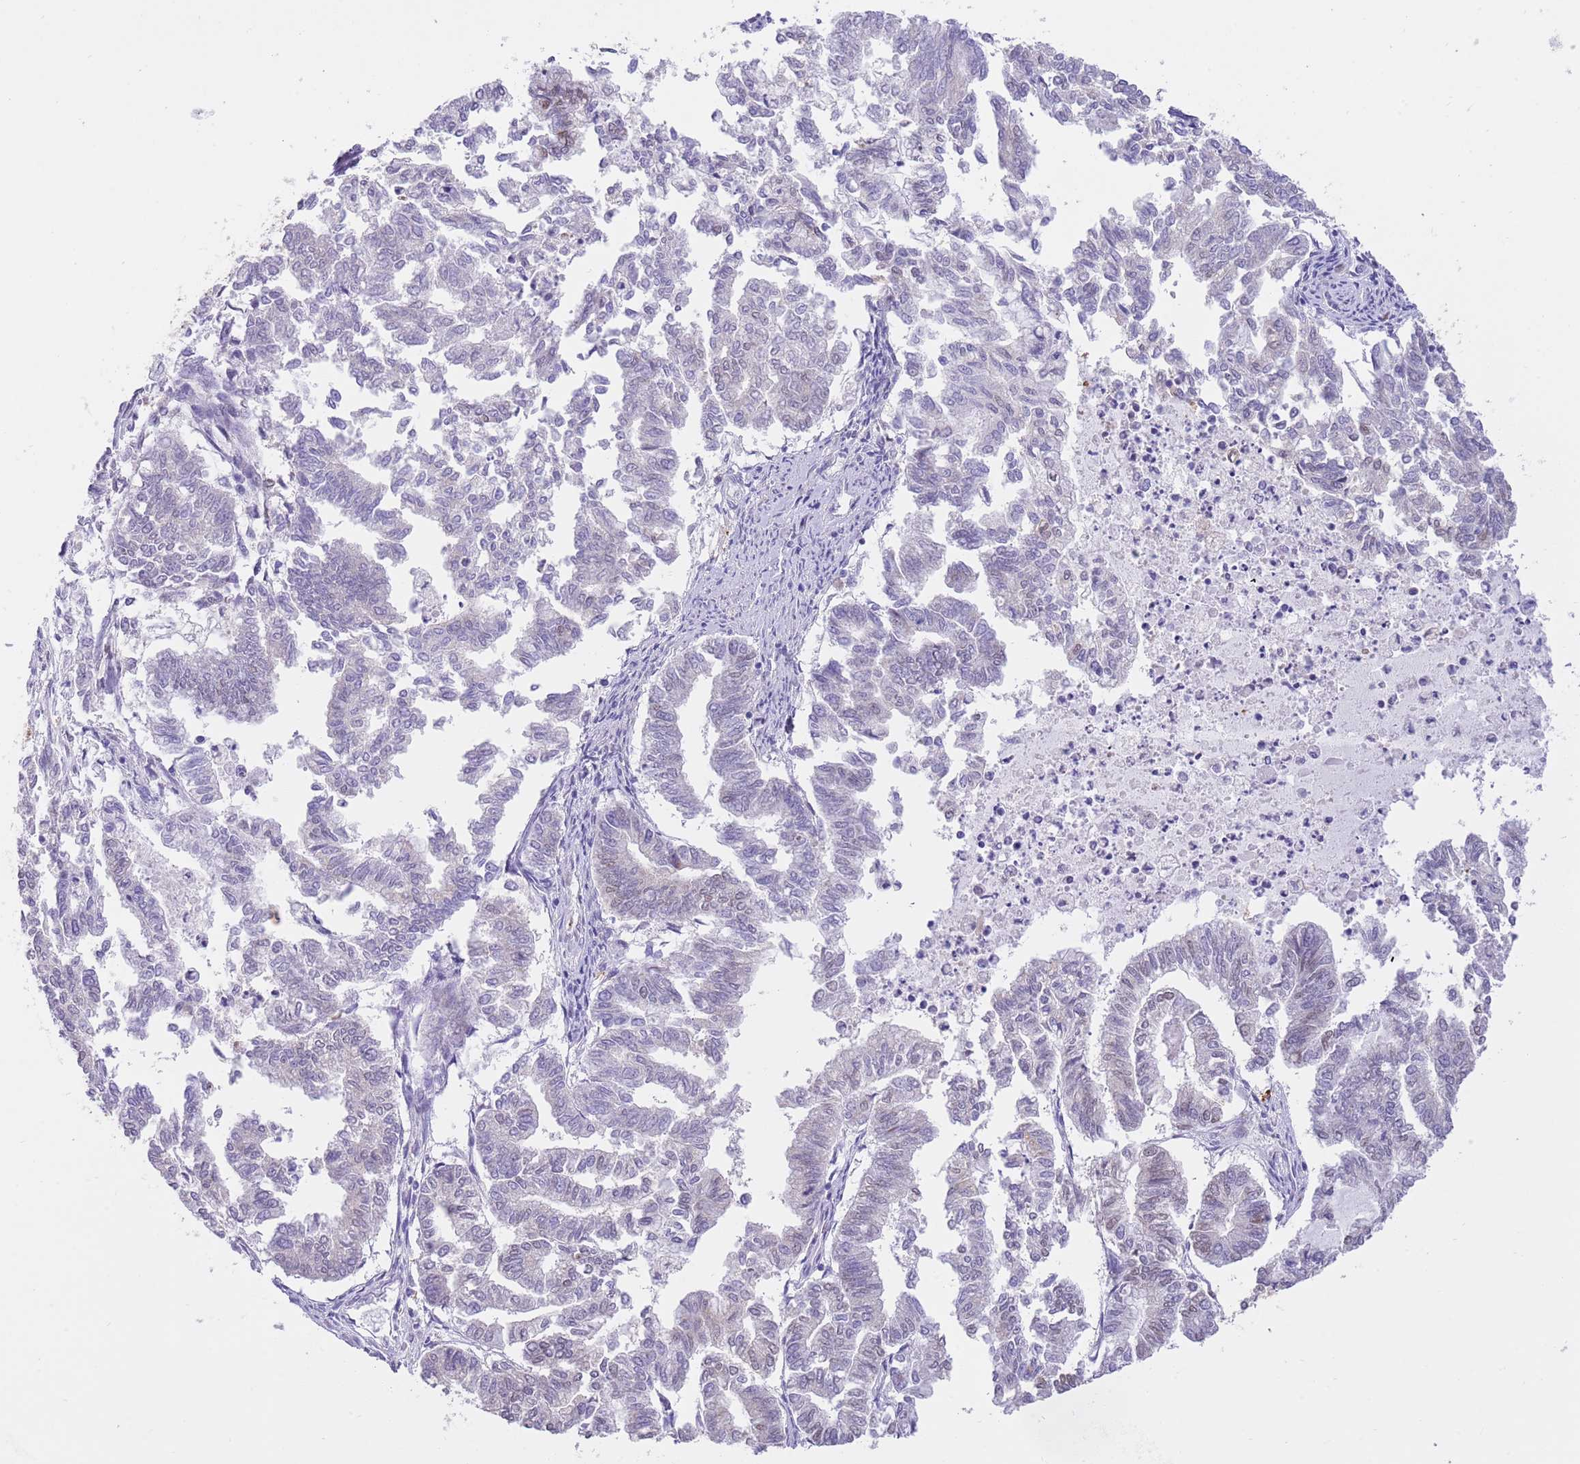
{"staining": {"intensity": "moderate", "quantity": "25%-75%", "location": "nuclear"}, "tissue": "endometrial cancer", "cell_type": "Tumor cells", "image_type": "cancer", "snomed": [{"axis": "morphology", "description": "Adenocarcinoma, NOS"}, {"axis": "topography", "description": "Endometrium"}], "caption": "The photomicrograph reveals immunohistochemical staining of endometrial cancer (adenocarcinoma). There is moderate nuclear expression is appreciated in about 25%-75% of tumor cells.", "gene": "TRIM32", "patient": {"sex": "female", "age": 79}}